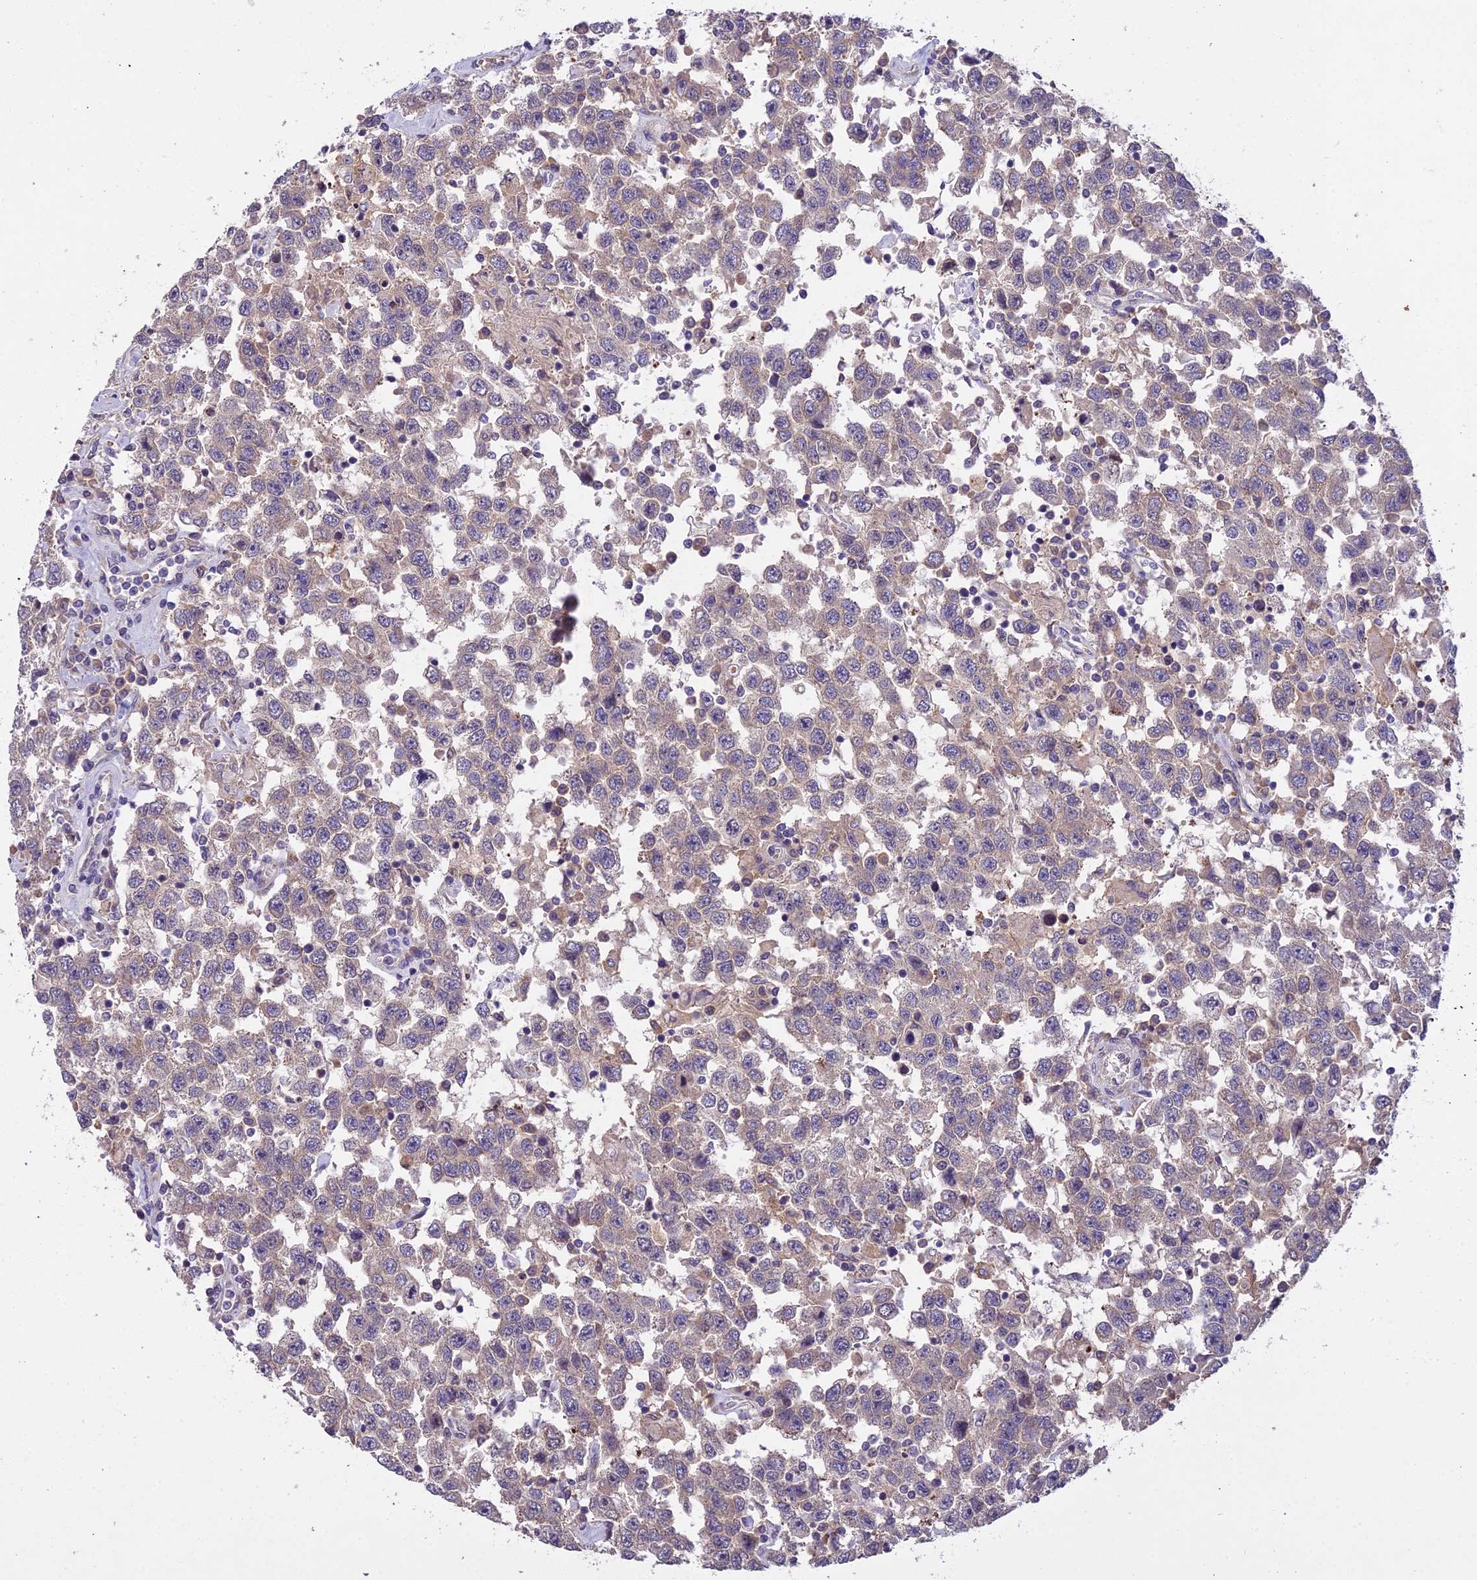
{"staining": {"intensity": "weak", "quantity": "<25%", "location": "cytoplasmic/membranous"}, "tissue": "testis cancer", "cell_type": "Tumor cells", "image_type": "cancer", "snomed": [{"axis": "morphology", "description": "Seminoma, NOS"}, {"axis": "topography", "description": "Testis"}], "caption": "This is a photomicrograph of IHC staining of testis cancer, which shows no staining in tumor cells.", "gene": "CENPL", "patient": {"sex": "male", "age": 41}}